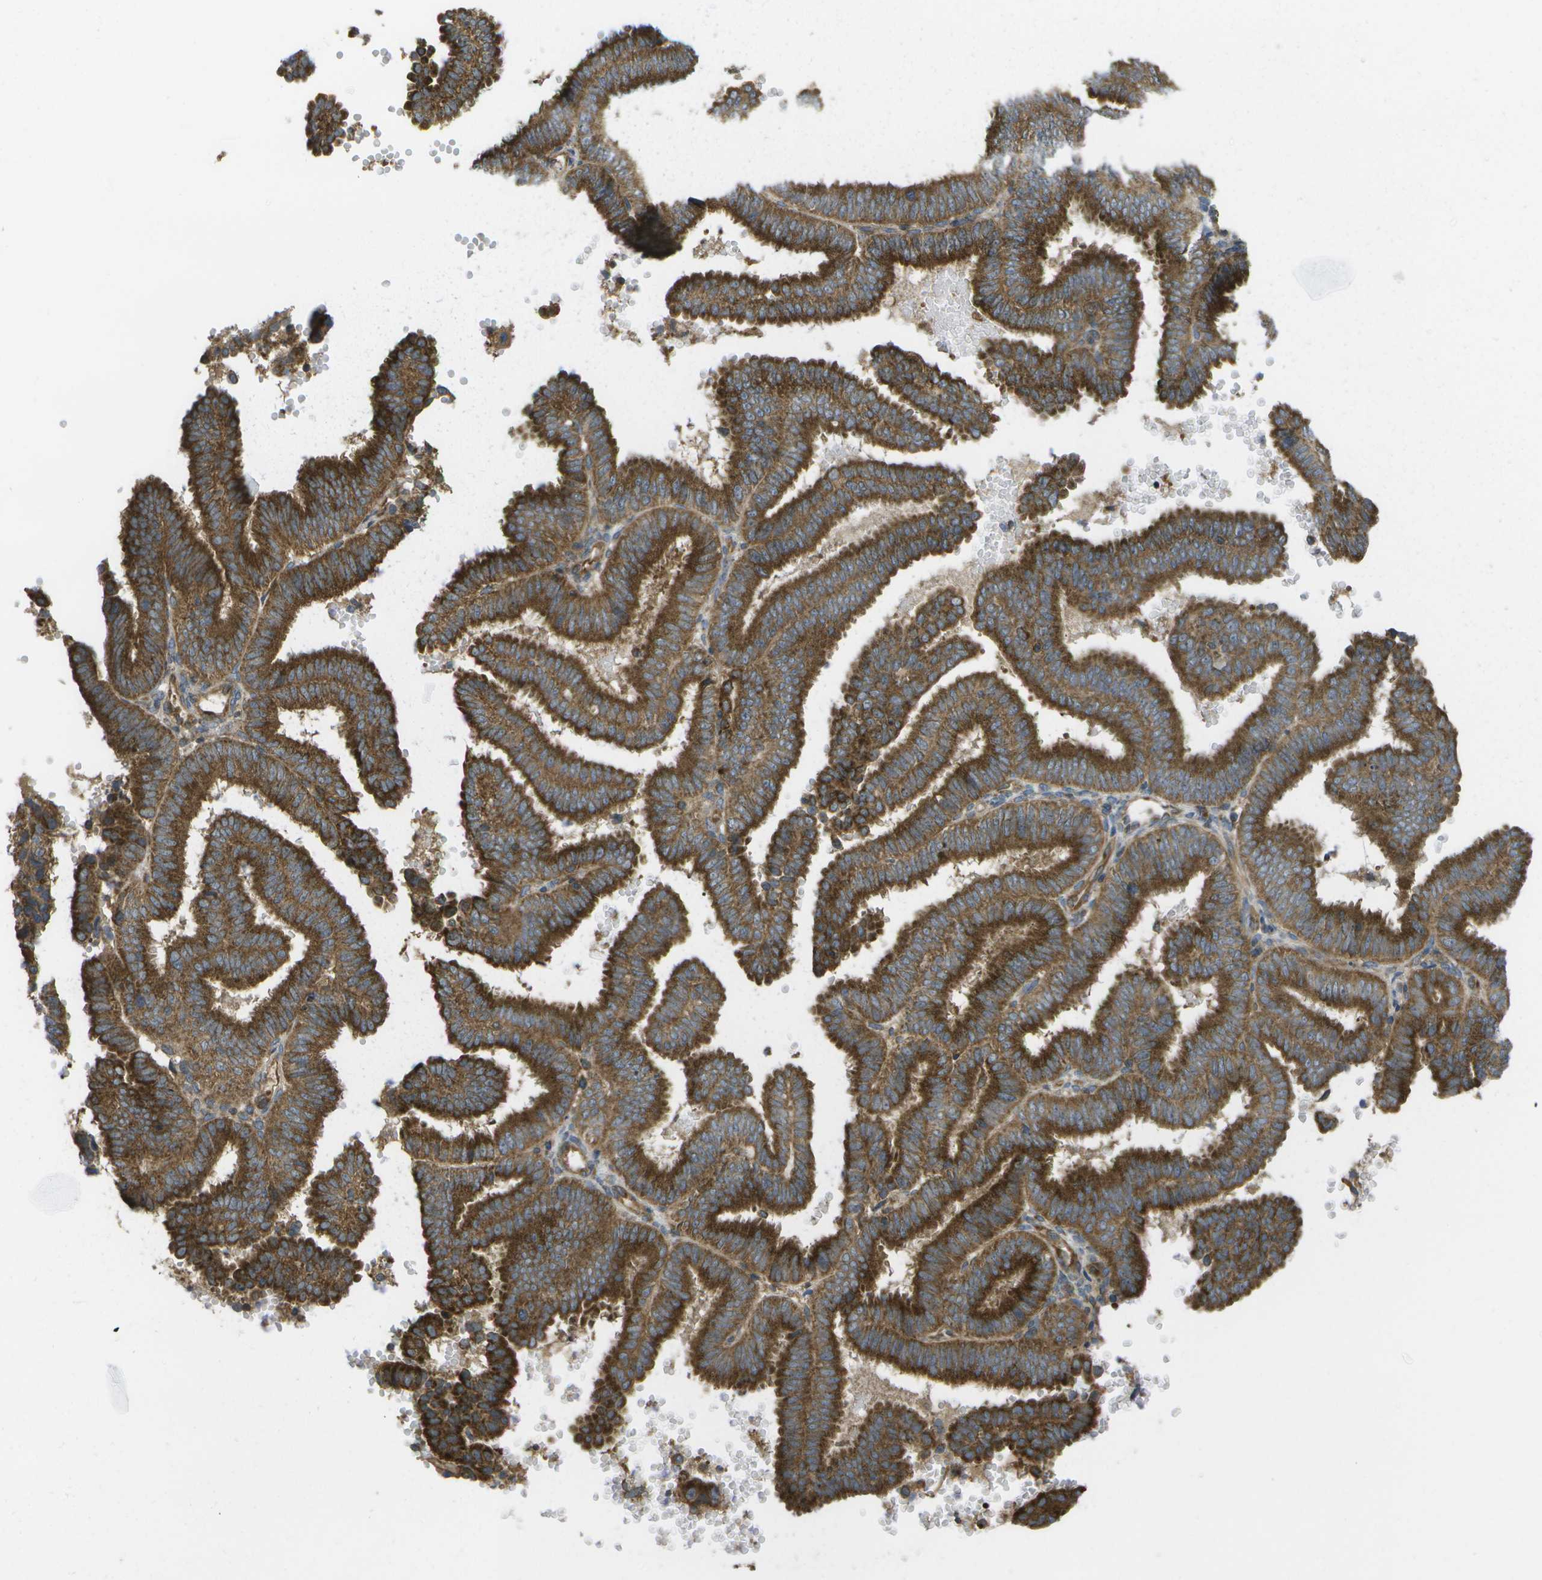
{"staining": {"intensity": "strong", "quantity": ">75%", "location": "cytoplasmic/membranous"}, "tissue": "endometrial cancer", "cell_type": "Tumor cells", "image_type": "cancer", "snomed": [{"axis": "morphology", "description": "Adenocarcinoma, NOS"}, {"axis": "topography", "description": "Endometrium"}], "caption": "This image demonstrates immunohistochemistry staining of endometrial cancer (adenocarcinoma), with high strong cytoplasmic/membranous positivity in about >75% of tumor cells.", "gene": "DPM3", "patient": {"sex": "female", "age": 58}}